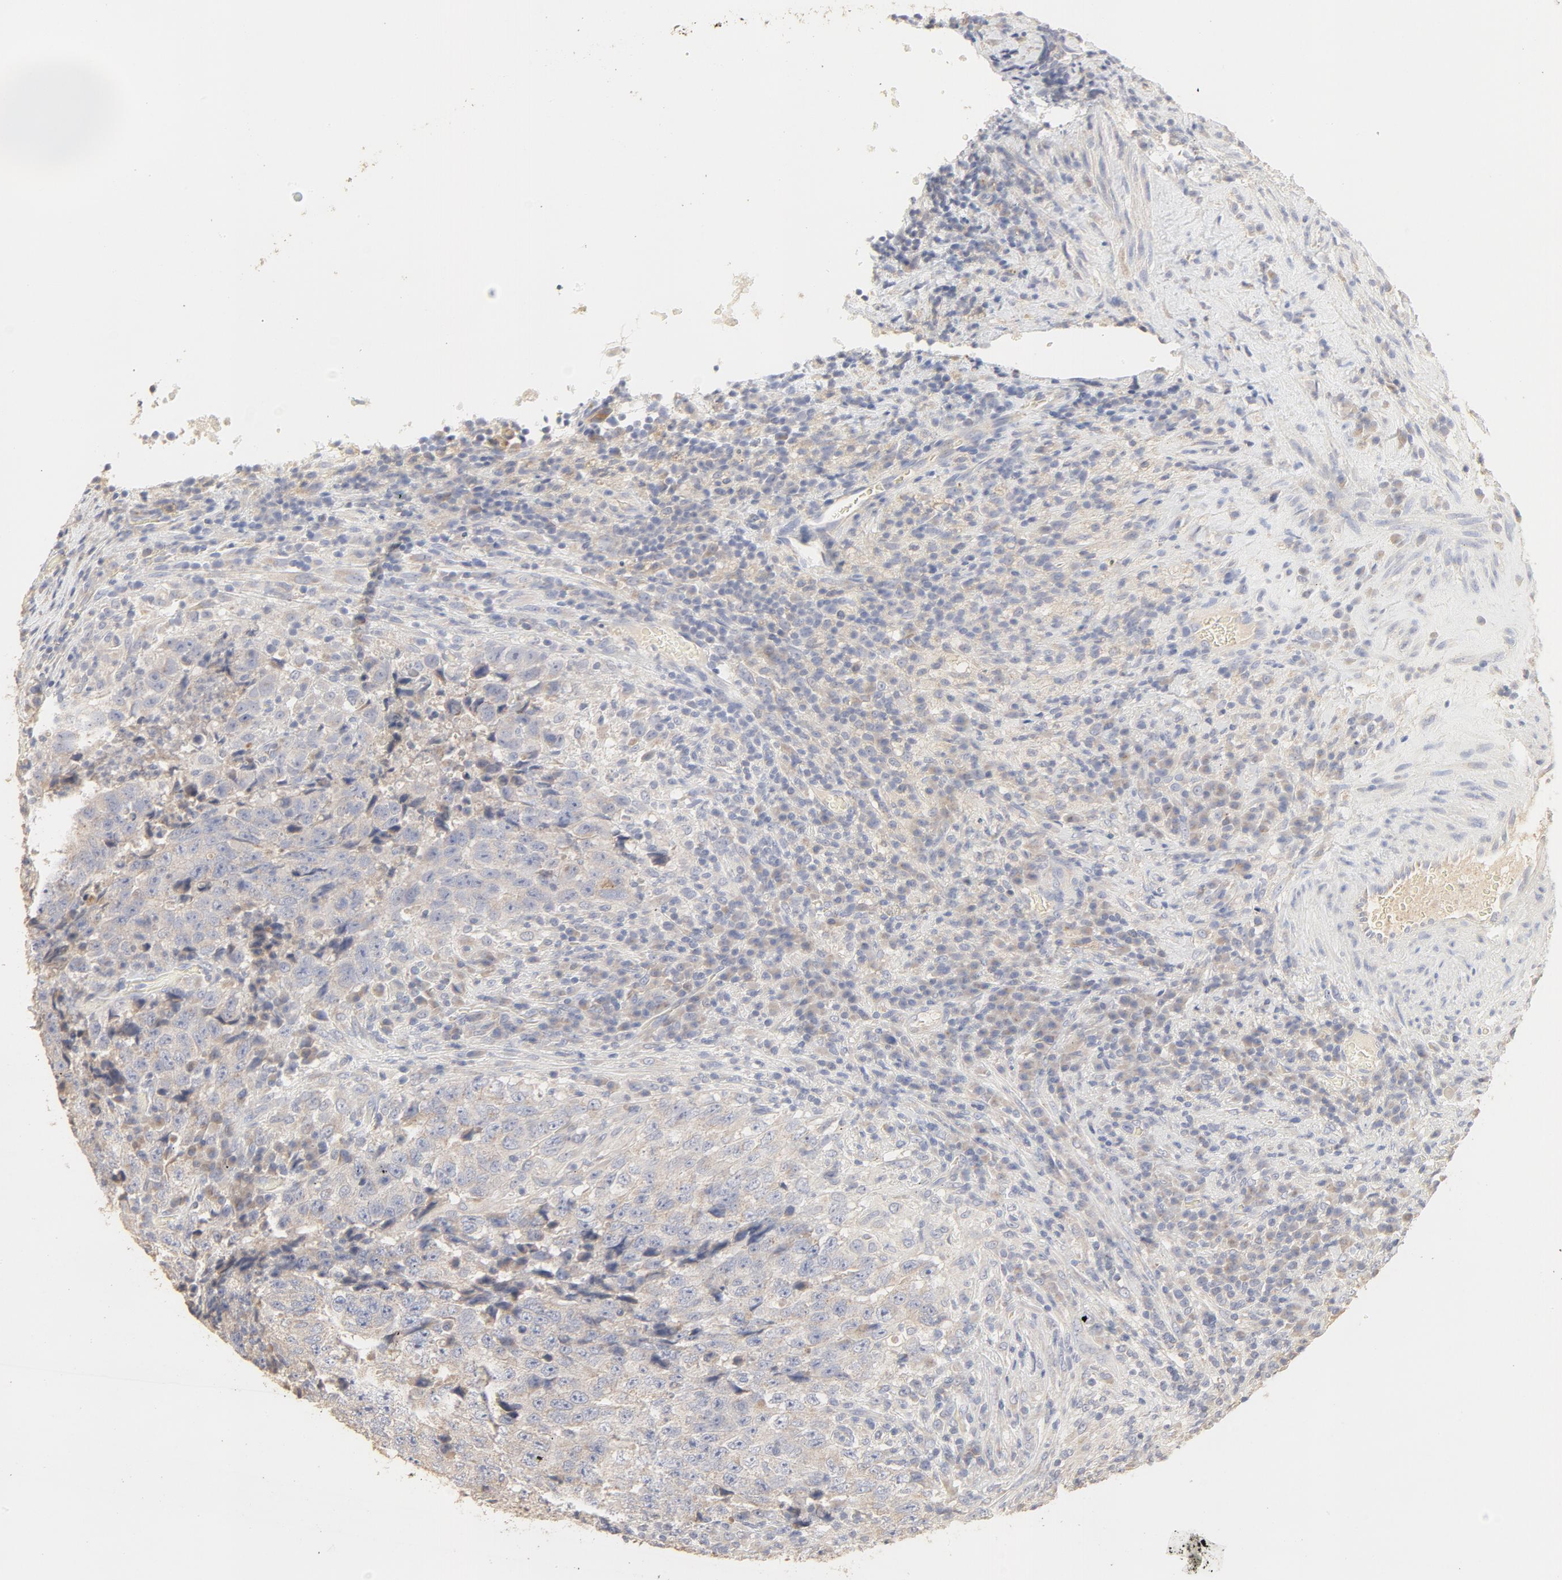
{"staining": {"intensity": "negative", "quantity": "none", "location": "none"}, "tissue": "testis cancer", "cell_type": "Tumor cells", "image_type": "cancer", "snomed": [{"axis": "morphology", "description": "Necrosis, NOS"}, {"axis": "morphology", "description": "Carcinoma, Embryonal, NOS"}, {"axis": "topography", "description": "Testis"}], "caption": "Immunohistochemical staining of testis cancer displays no significant positivity in tumor cells.", "gene": "FCGBP", "patient": {"sex": "male", "age": 19}}